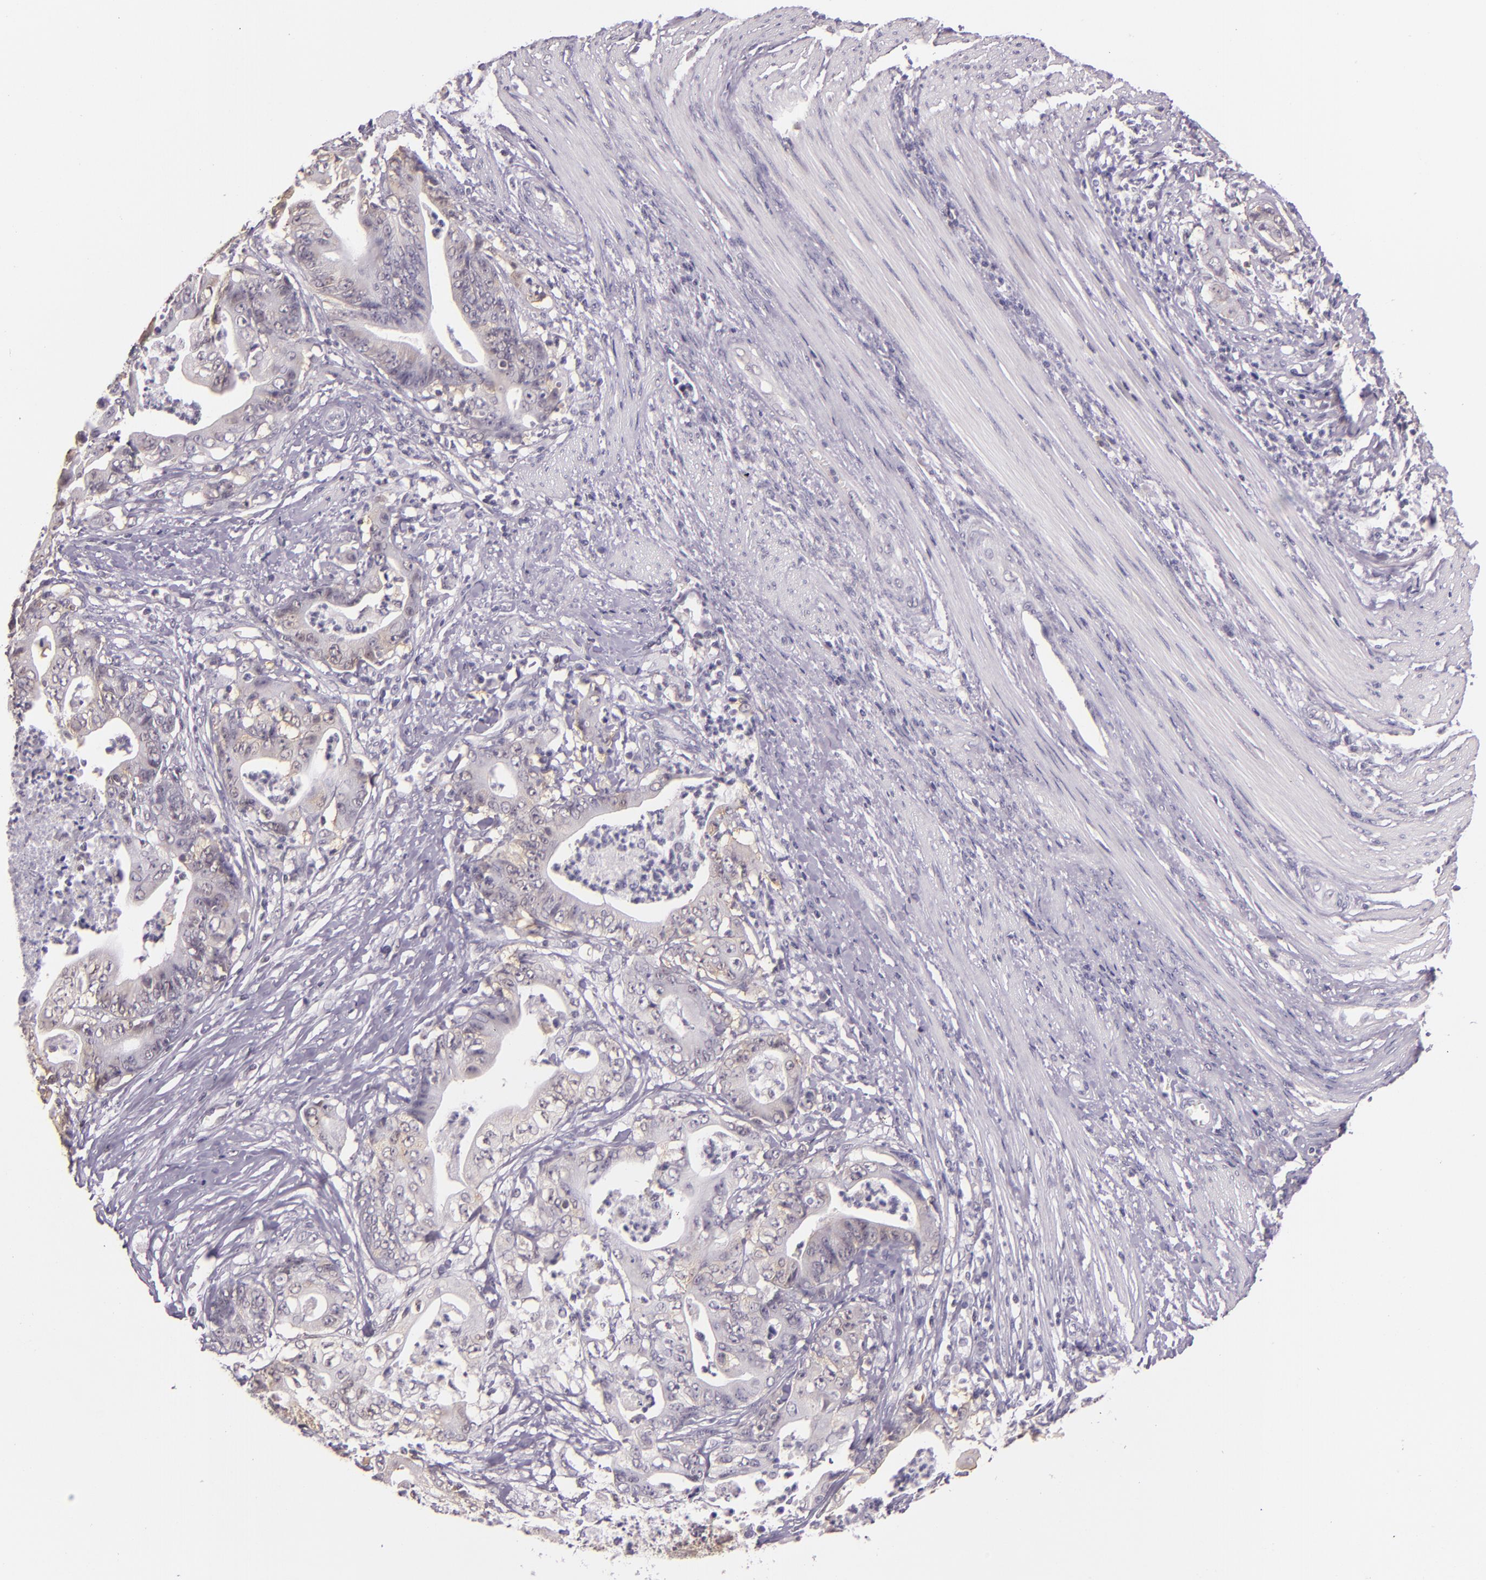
{"staining": {"intensity": "weak", "quantity": "25%-75%", "location": "cytoplasmic/membranous"}, "tissue": "stomach cancer", "cell_type": "Tumor cells", "image_type": "cancer", "snomed": [{"axis": "morphology", "description": "Adenocarcinoma, NOS"}, {"axis": "topography", "description": "Stomach, lower"}], "caption": "A brown stain highlights weak cytoplasmic/membranous staining of a protein in stomach adenocarcinoma tumor cells.", "gene": "HSPA8", "patient": {"sex": "female", "age": 86}}